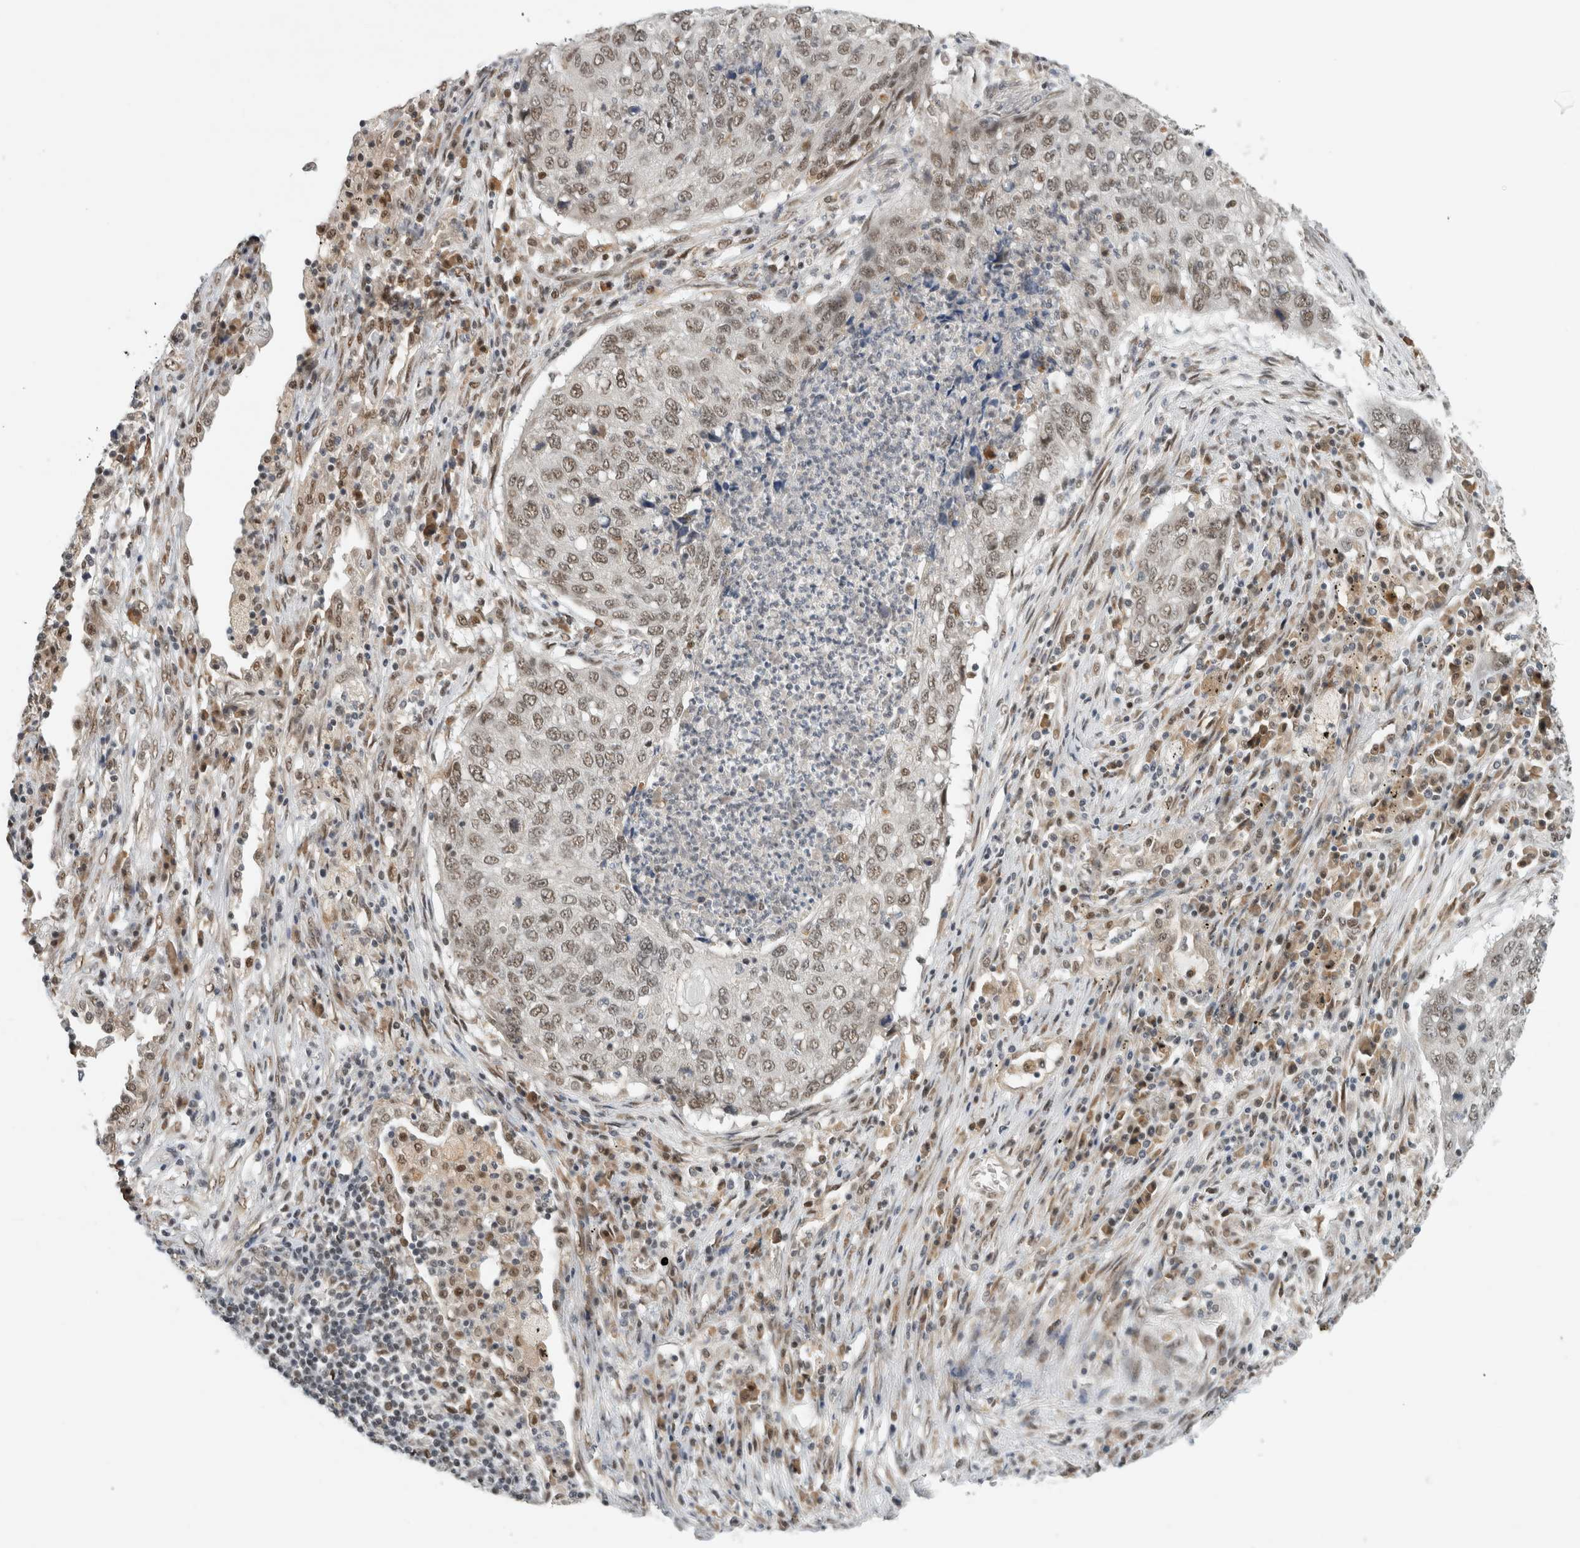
{"staining": {"intensity": "weak", "quantity": ">75%", "location": "nuclear"}, "tissue": "lung cancer", "cell_type": "Tumor cells", "image_type": "cancer", "snomed": [{"axis": "morphology", "description": "Squamous cell carcinoma, NOS"}, {"axis": "topography", "description": "Lung"}], "caption": "A low amount of weak nuclear expression is present in about >75% of tumor cells in lung squamous cell carcinoma tissue.", "gene": "NCAPG2", "patient": {"sex": "female", "age": 63}}